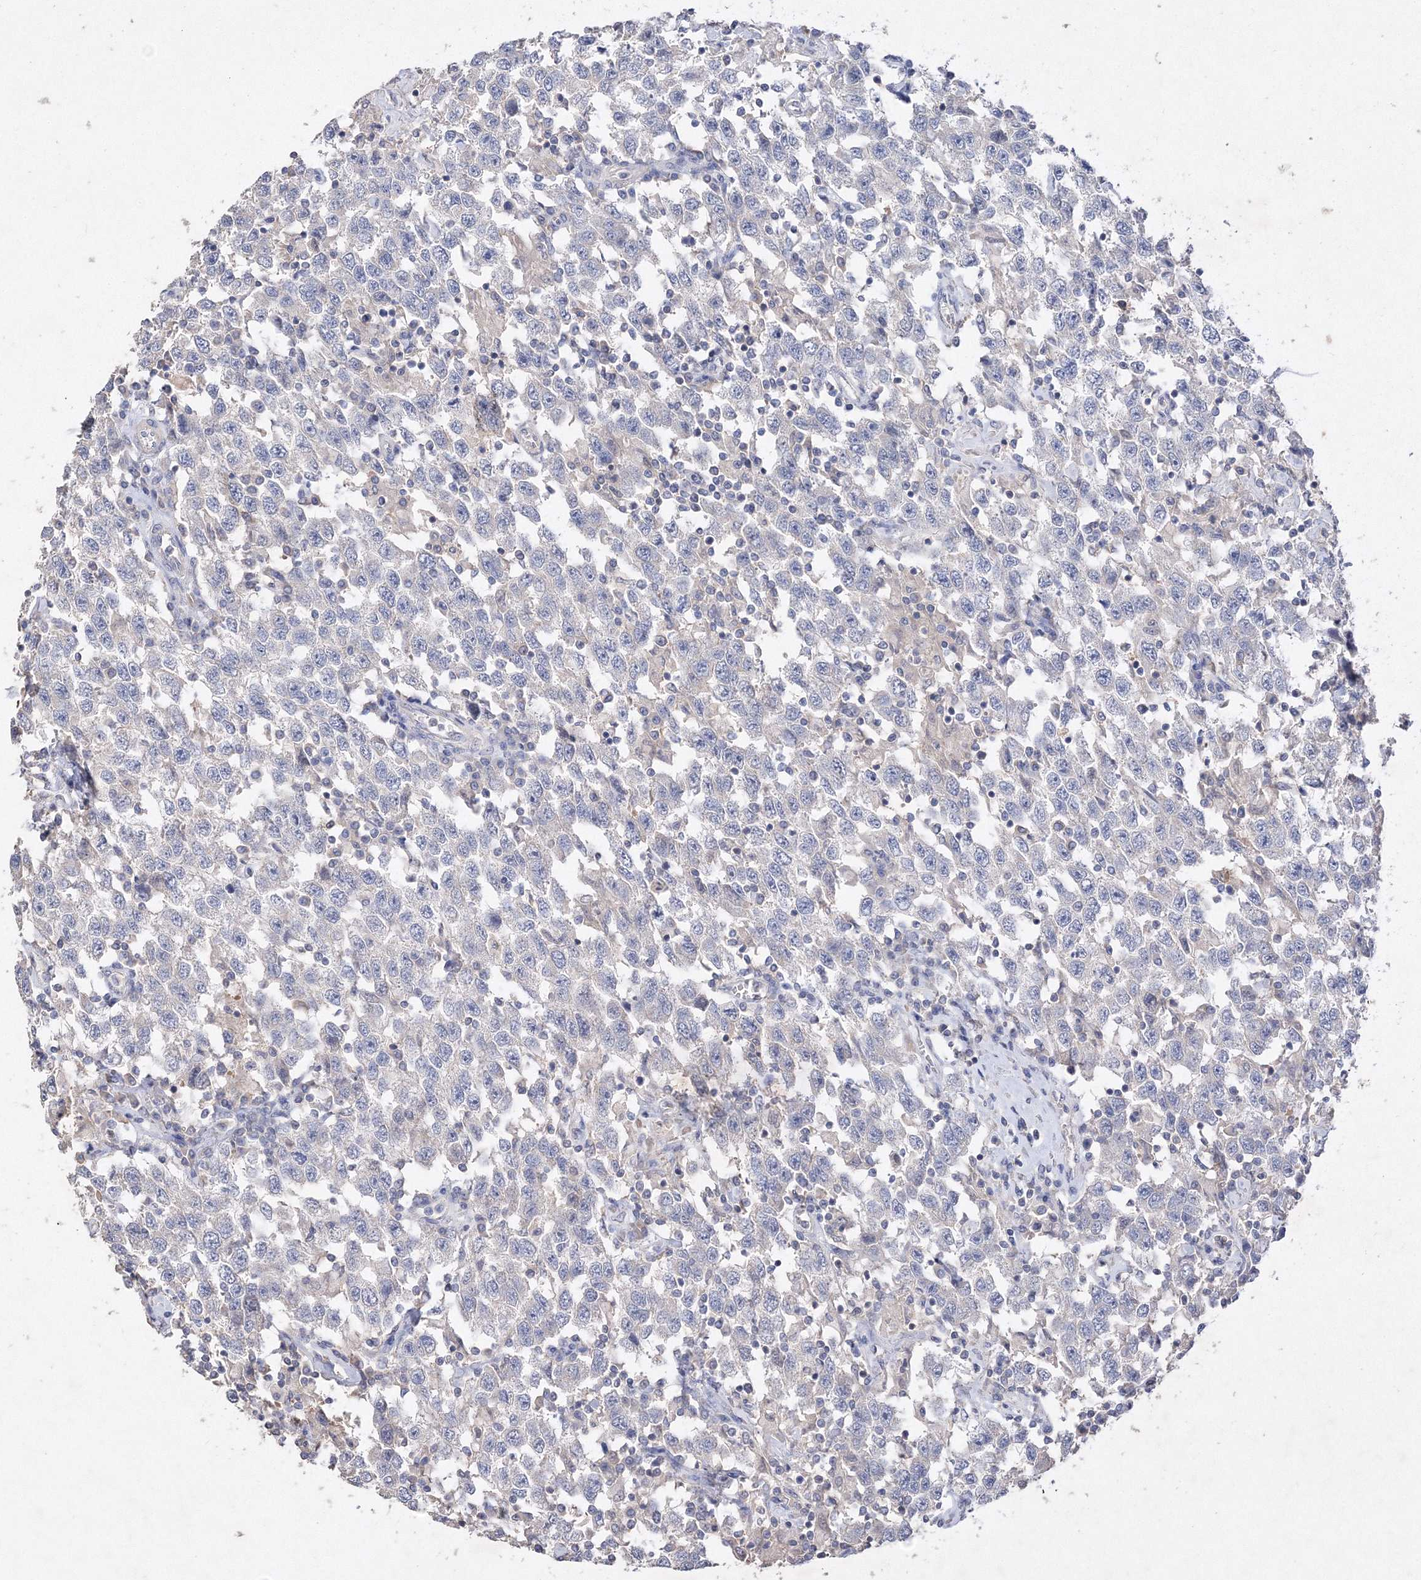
{"staining": {"intensity": "negative", "quantity": "none", "location": "none"}, "tissue": "testis cancer", "cell_type": "Tumor cells", "image_type": "cancer", "snomed": [{"axis": "morphology", "description": "Seminoma, NOS"}, {"axis": "topography", "description": "Testis"}], "caption": "Photomicrograph shows no protein positivity in tumor cells of testis cancer (seminoma) tissue. (Brightfield microscopy of DAB IHC at high magnification).", "gene": "GLS", "patient": {"sex": "male", "age": 41}}